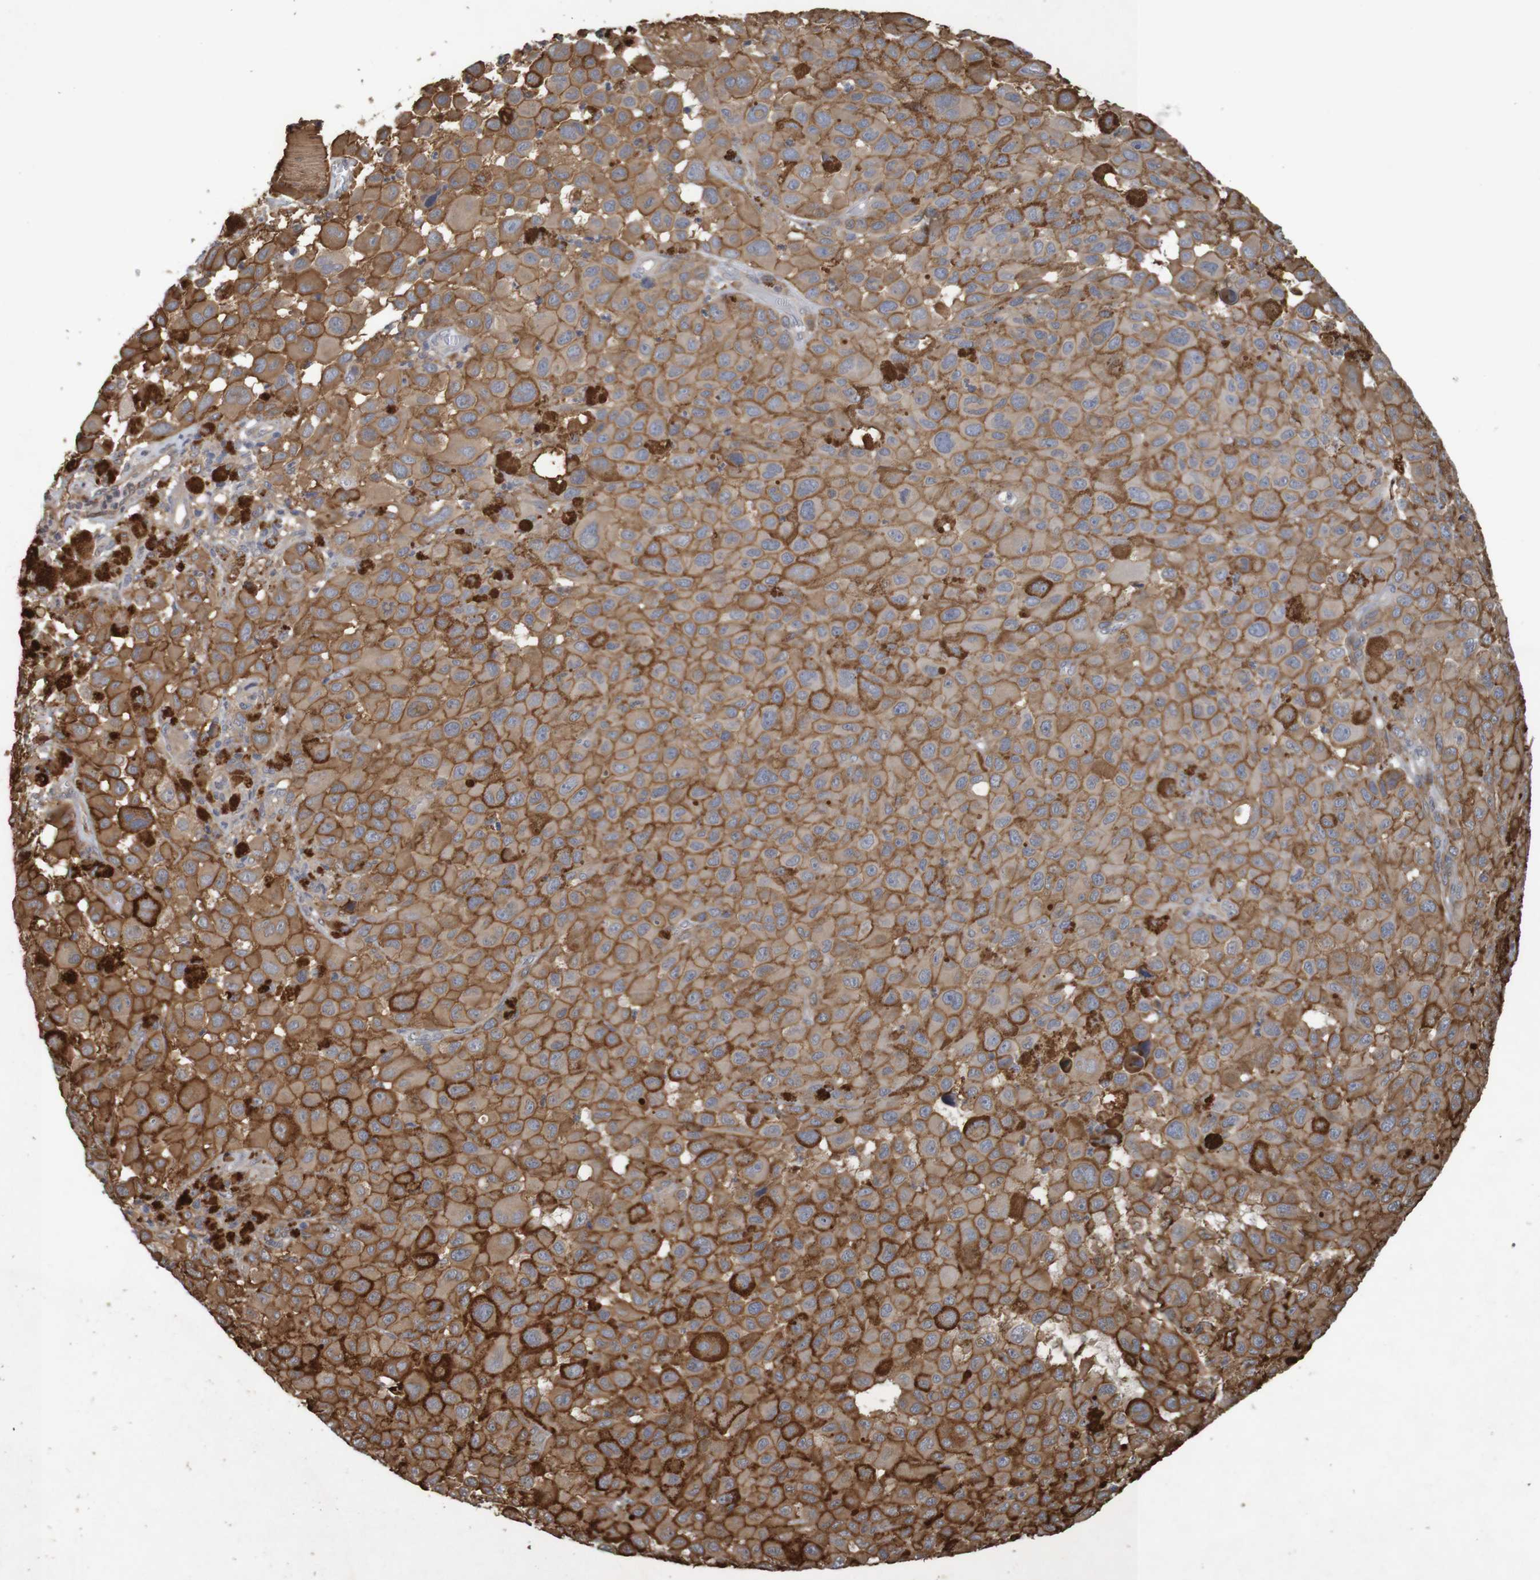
{"staining": {"intensity": "moderate", "quantity": ">75%", "location": "cytoplasmic/membranous"}, "tissue": "melanoma", "cell_type": "Tumor cells", "image_type": "cancer", "snomed": [{"axis": "morphology", "description": "Malignant melanoma, NOS"}, {"axis": "topography", "description": "Skin"}], "caption": "Malignant melanoma was stained to show a protein in brown. There is medium levels of moderate cytoplasmic/membranous expression in about >75% of tumor cells.", "gene": "ARHGEF11", "patient": {"sex": "male", "age": 96}}